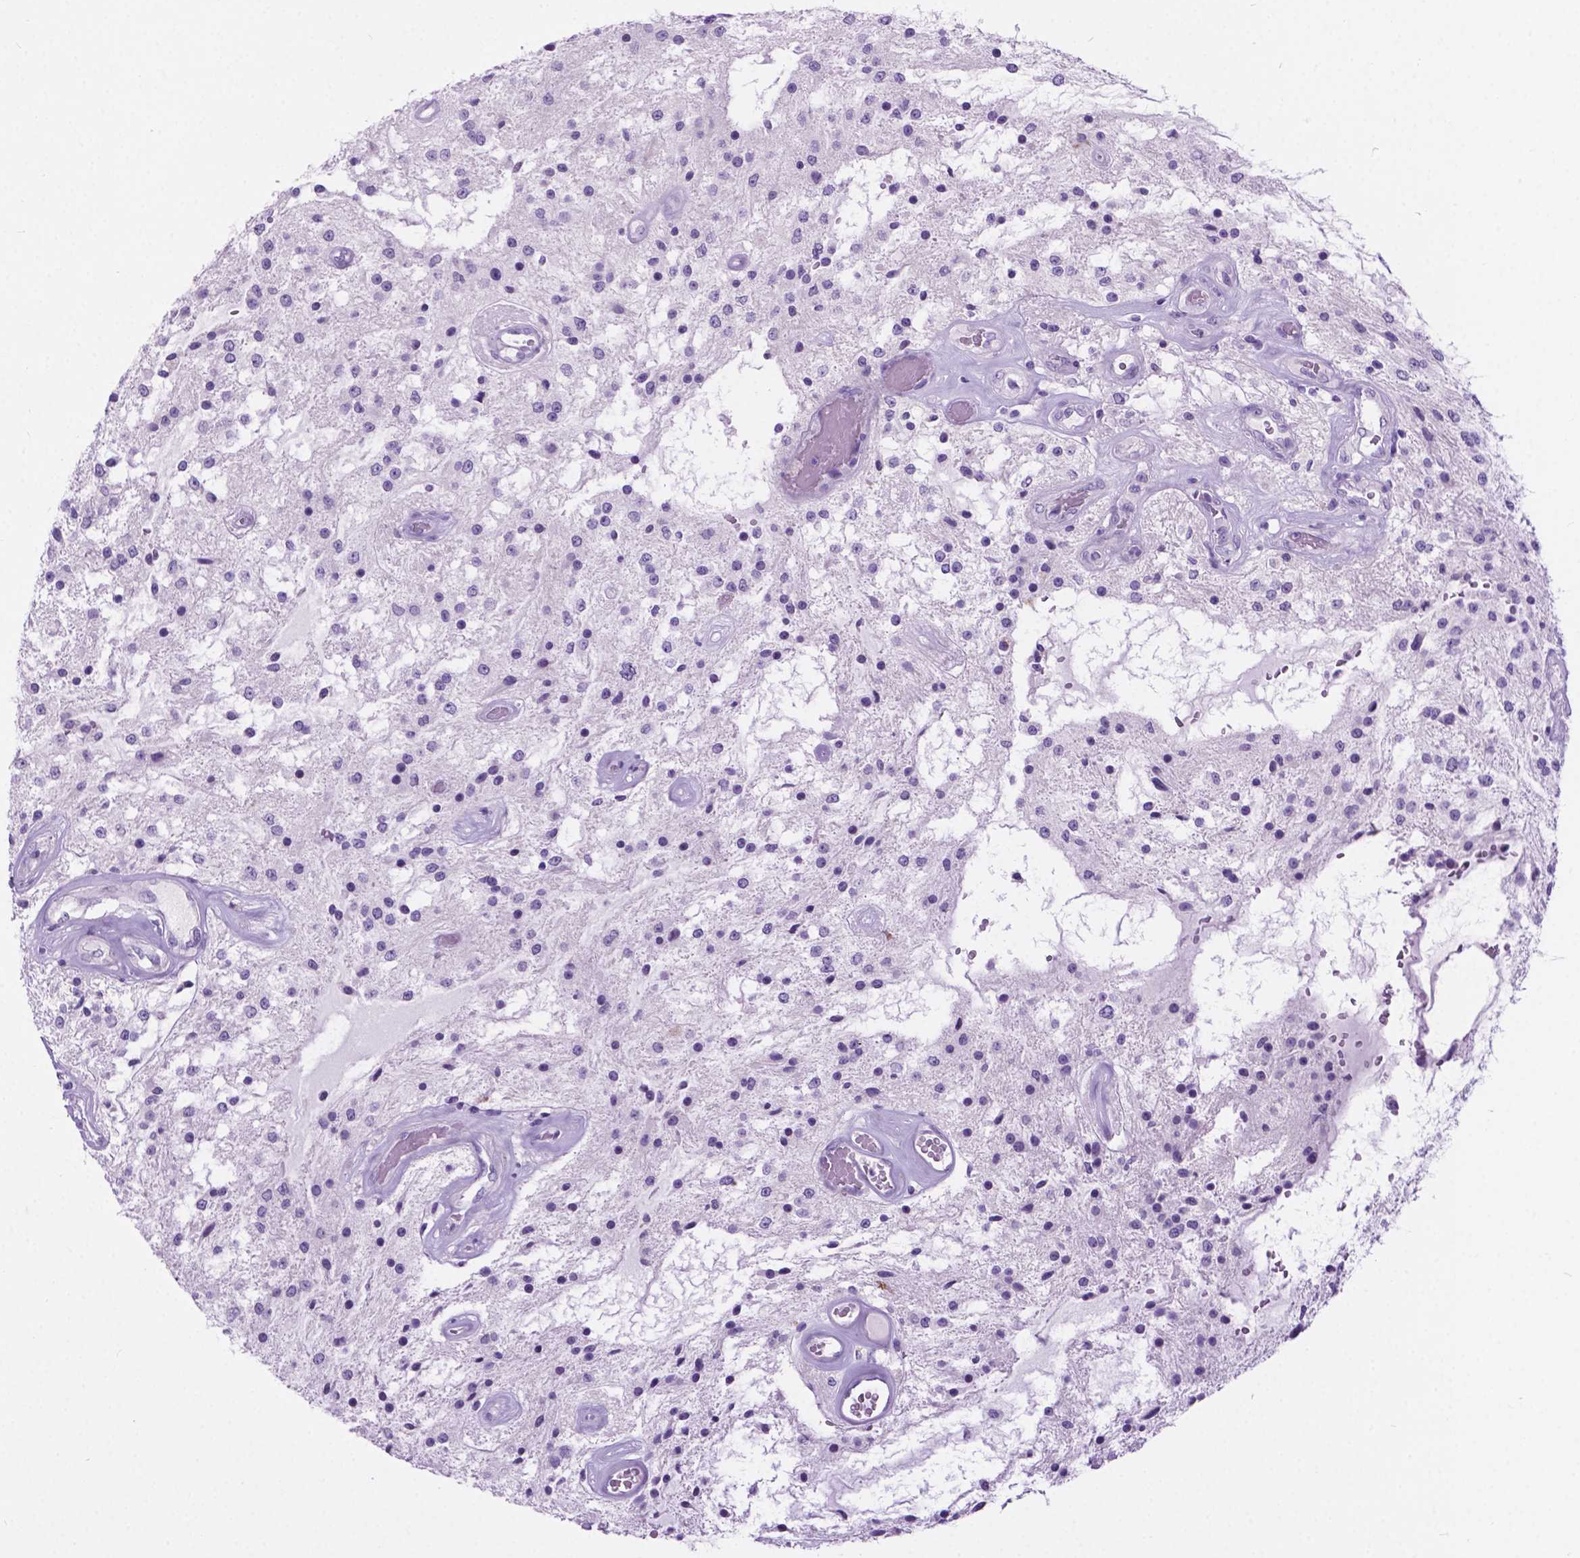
{"staining": {"intensity": "negative", "quantity": "none", "location": "none"}, "tissue": "glioma", "cell_type": "Tumor cells", "image_type": "cancer", "snomed": [{"axis": "morphology", "description": "Glioma, malignant, Low grade"}, {"axis": "topography", "description": "Cerebellum"}], "caption": "Tumor cells are negative for protein expression in human malignant low-grade glioma. (Brightfield microscopy of DAB immunohistochemistry at high magnification).", "gene": "ARMS2", "patient": {"sex": "female", "age": 14}}